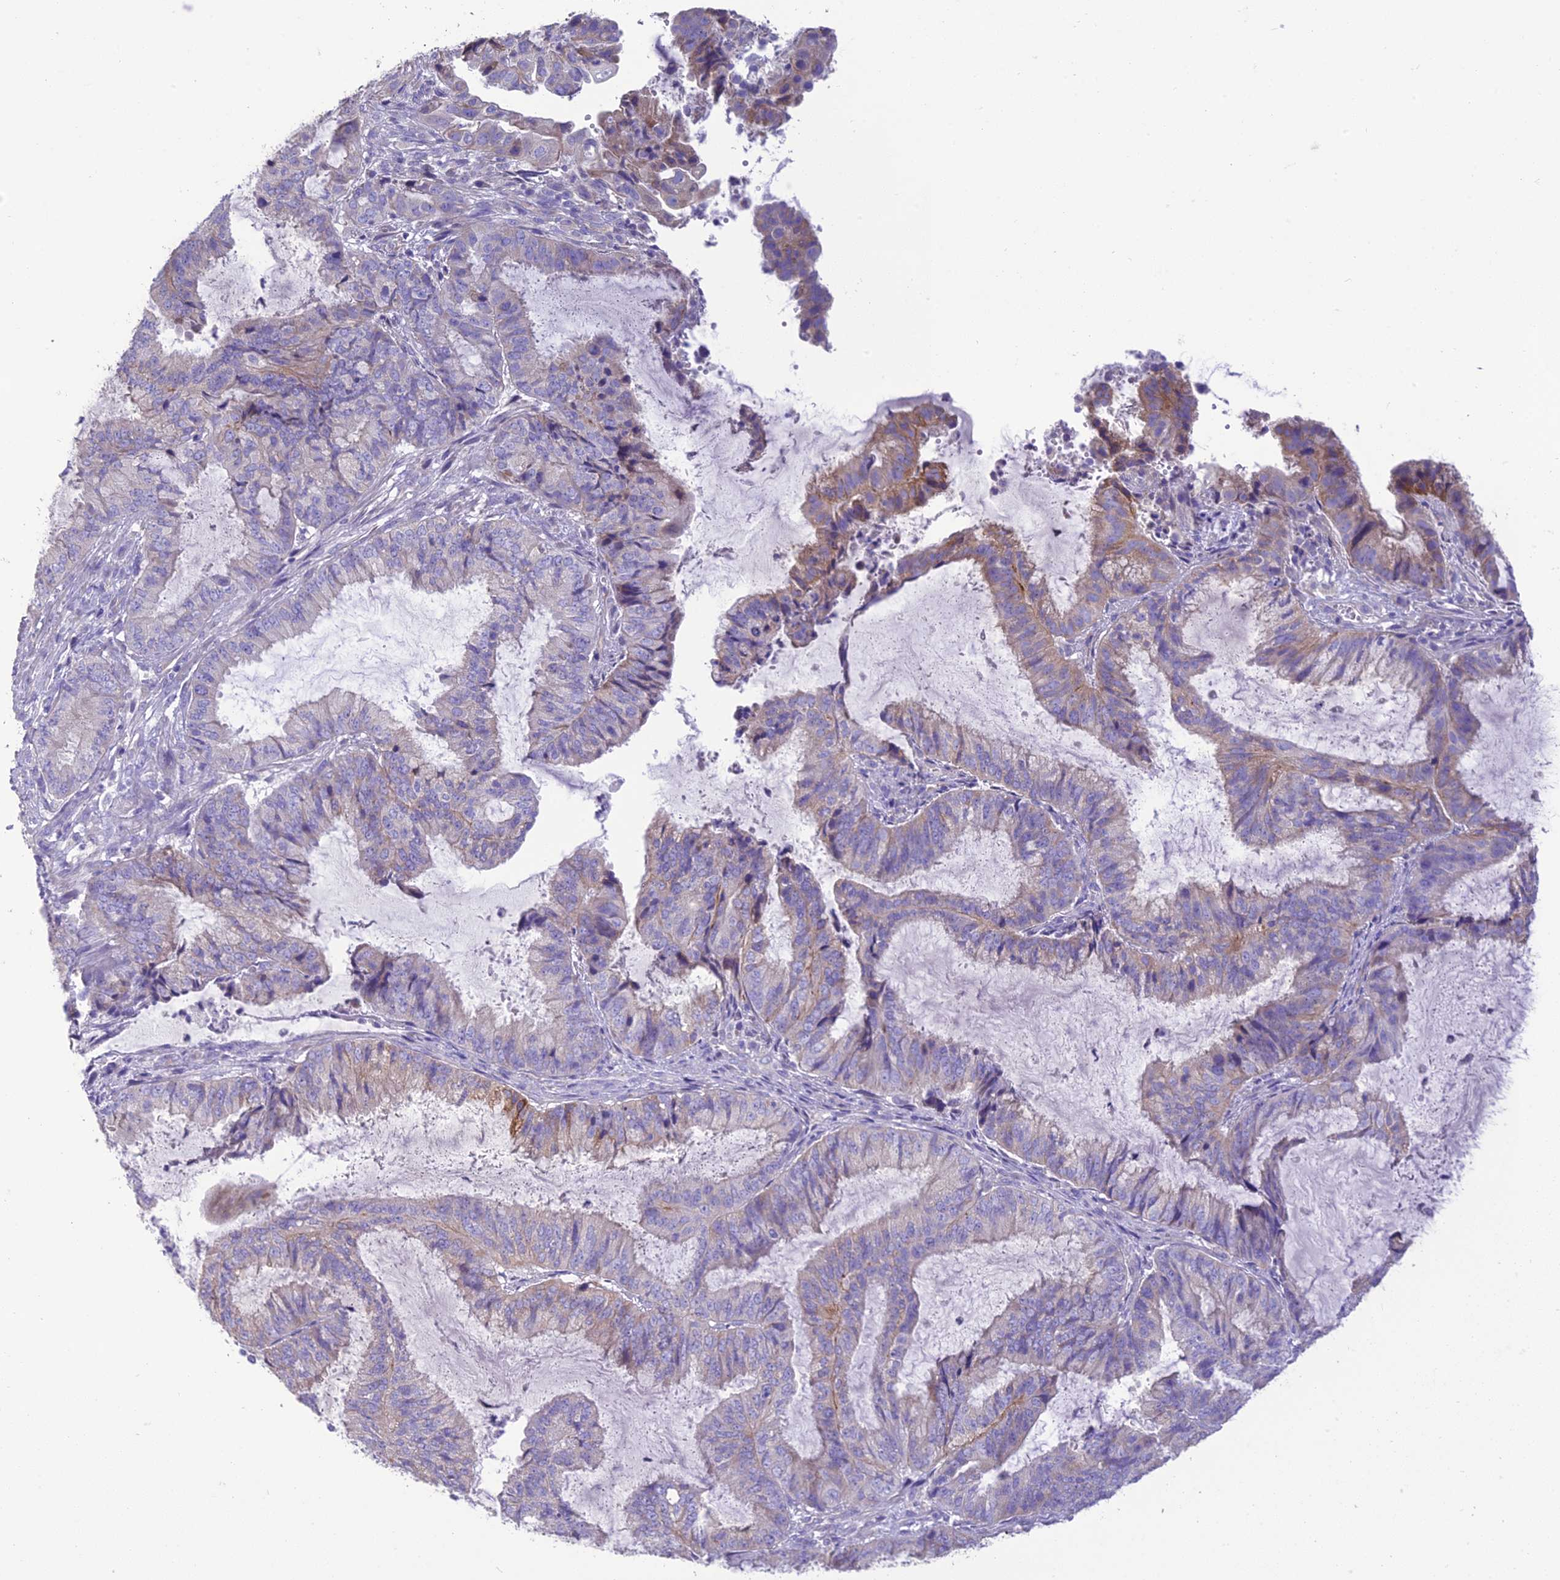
{"staining": {"intensity": "moderate", "quantity": "<25%", "location": "cytoplasmic/membranous"}, "tissue": "endometrial cancer", "cell_type": "Tumor cells", "image_type": "cancer", "snomed": [{"axis": "morphology", "description": "Adenocarcinoma, NOS"}, {"axis": "topography", "description": "Endometrium"}], "caption": "Adenocarcinoma (endometrial) stained for a protein demonstrates moderate cytoplasmic/membranous positivity in tumor cells. Using DAB (3,3'-diaminobenzidine) (brown) and hematoxylin (blue) stains, captured at high magnification using brightfield microscopy.", "gene": "HSD17B2", "patient": {"sex": "female", "age": 51}}